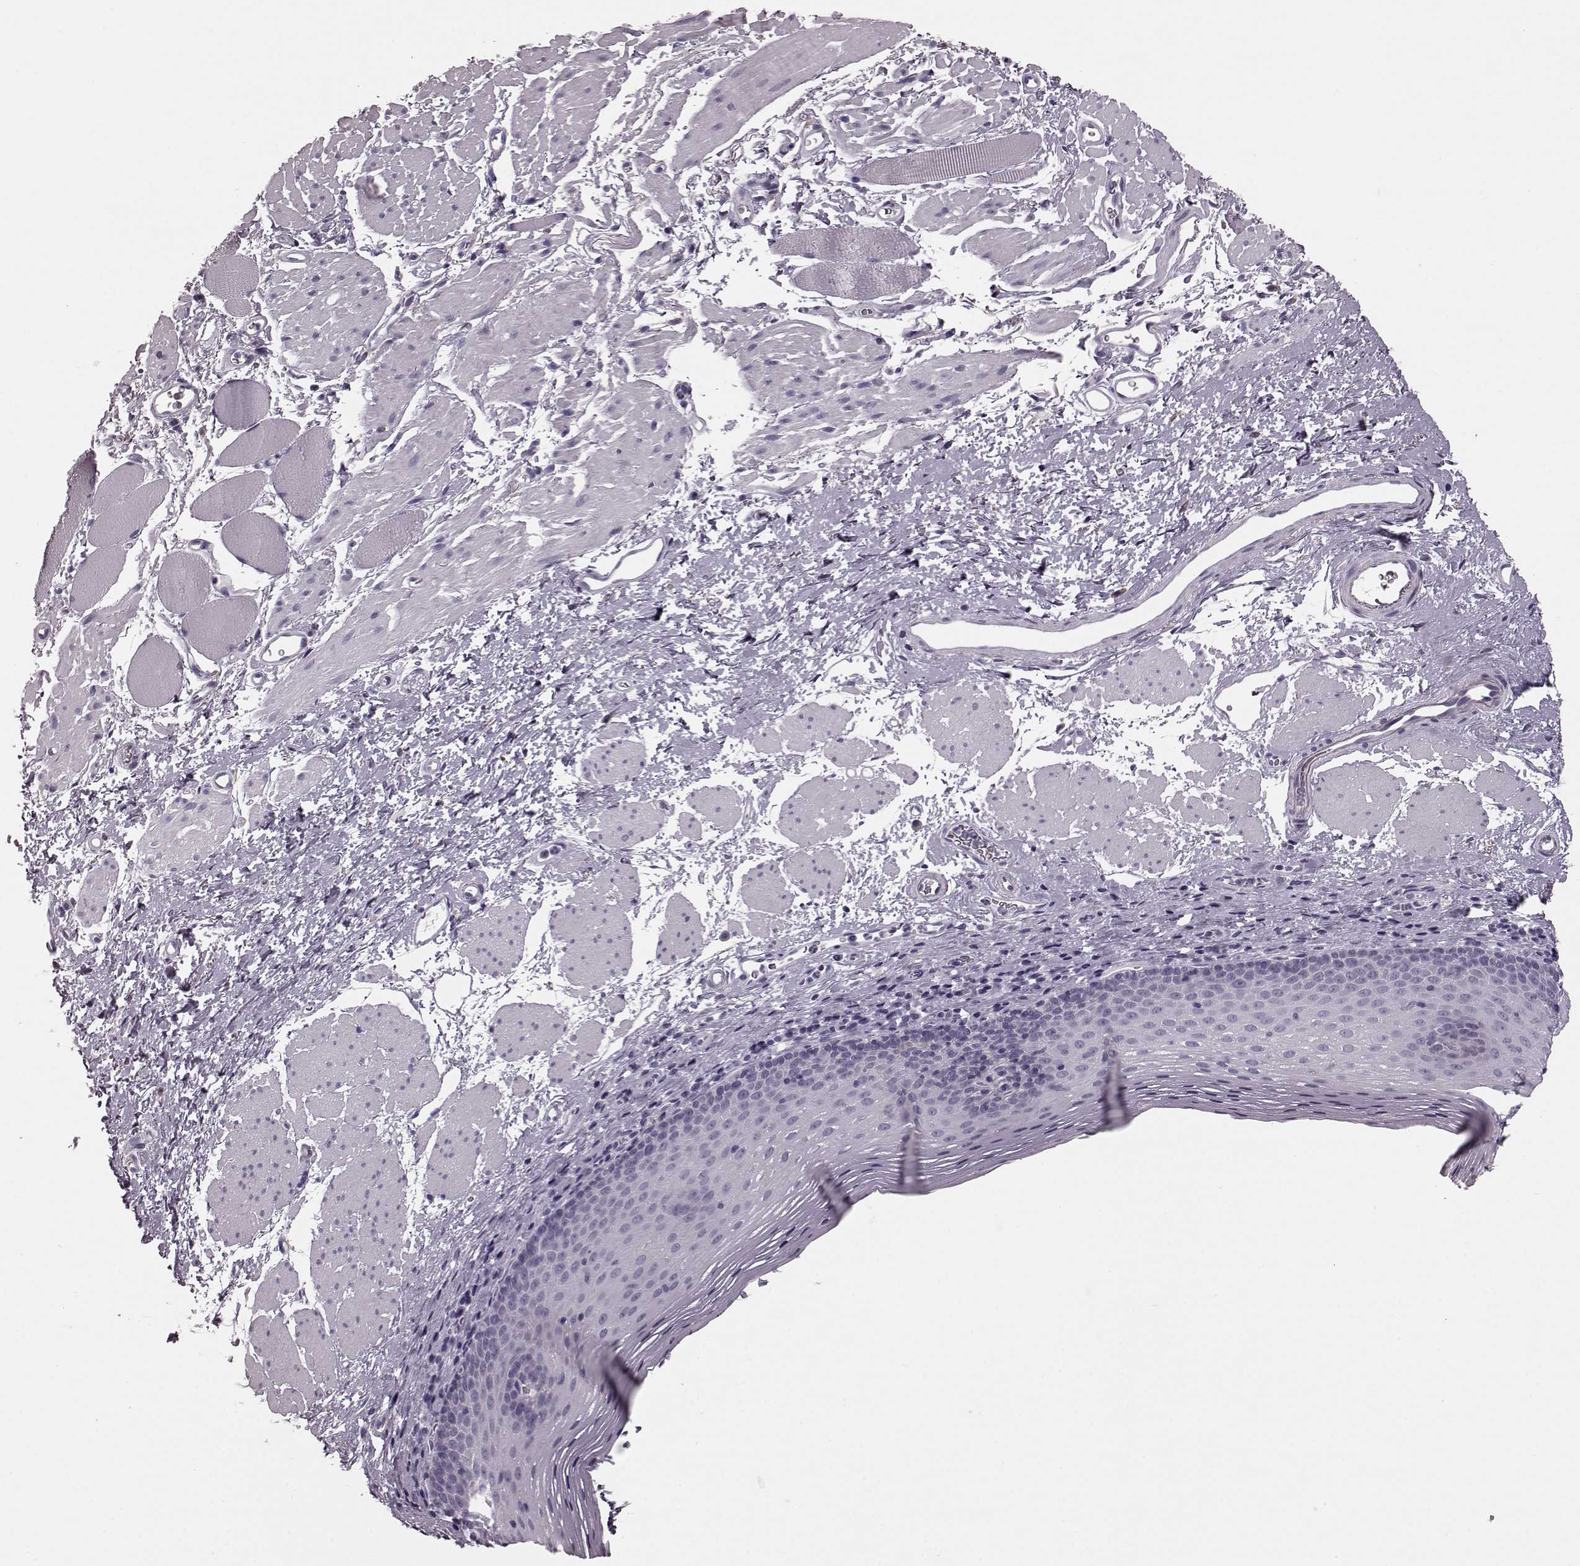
{"staining": {"intensity": "negative", "quantity": "none", "location": "none"}, "tissue": "esophagus", "cell_type": "Squamous epithelial cells", "image_type": "normal", "snomed": [{"axis": "morphology", "description": "Normal tissue, NOS"}, {"axis": "topography", "description": "Esophagus"}], "caption": "An immunohistochemistry (IHC) photomicrograph of normal esophagus is shown. There is no staining in squamous epithelial cells of esophagus.", "gene": "CRYBA2", "patient": {"sex": "female", "age": 68}}